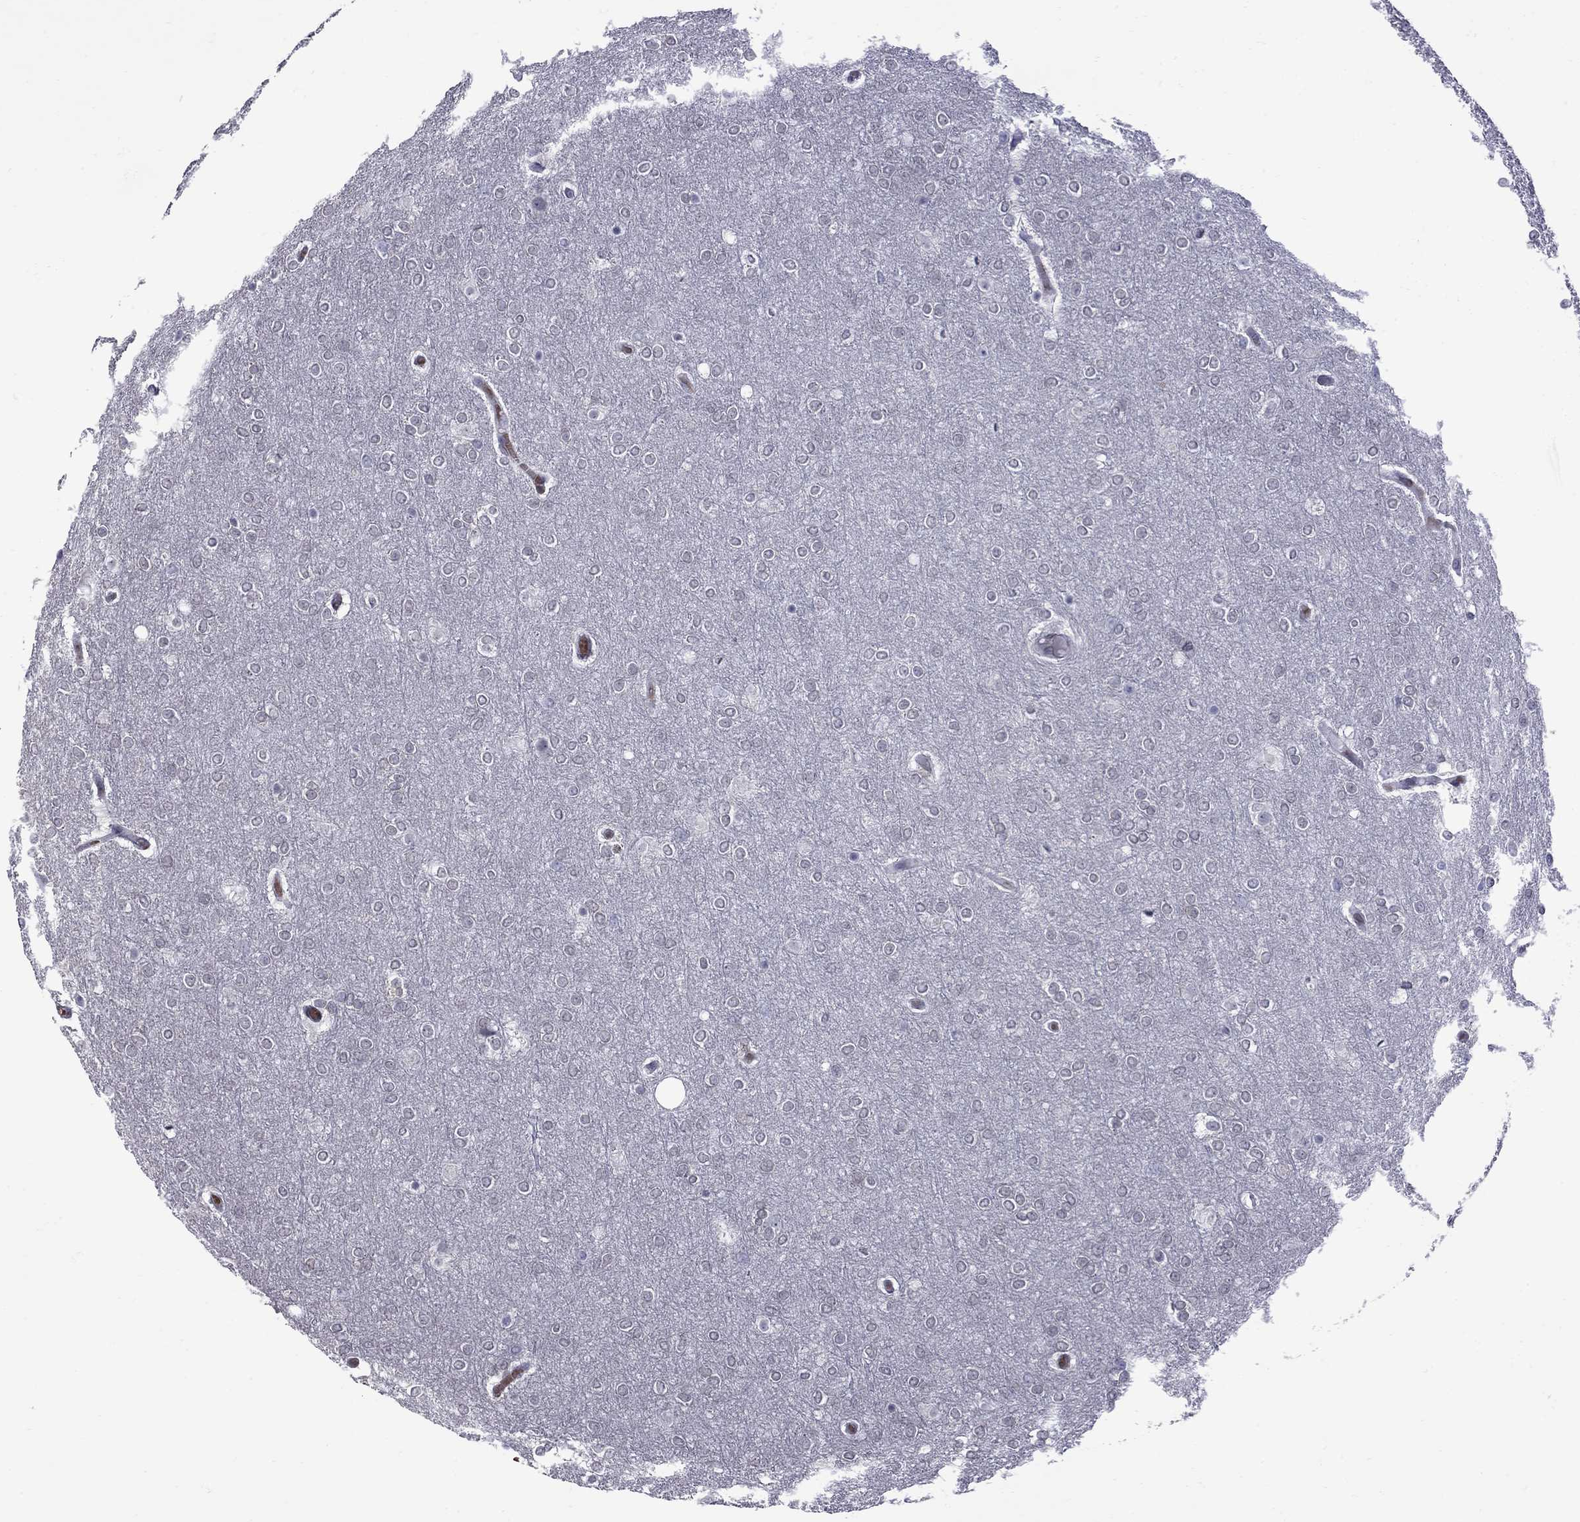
{"staining": {"intensity": "negative", "quantity": "none", "location": "none"}, "tissue": "glioma", "cell_type": "Tumor cells", "image_type": "cancer", "snomed": [{"axis": "morphology", "description": "Glioma, malignant, High grade"}, {"axis": "topography", "description": "Brain"}], "caption": "The image demonstrates no staining of tumor cells in glioma.", "gene": "CLTCL1", "patient": {"sex": "female", "age": 61}}